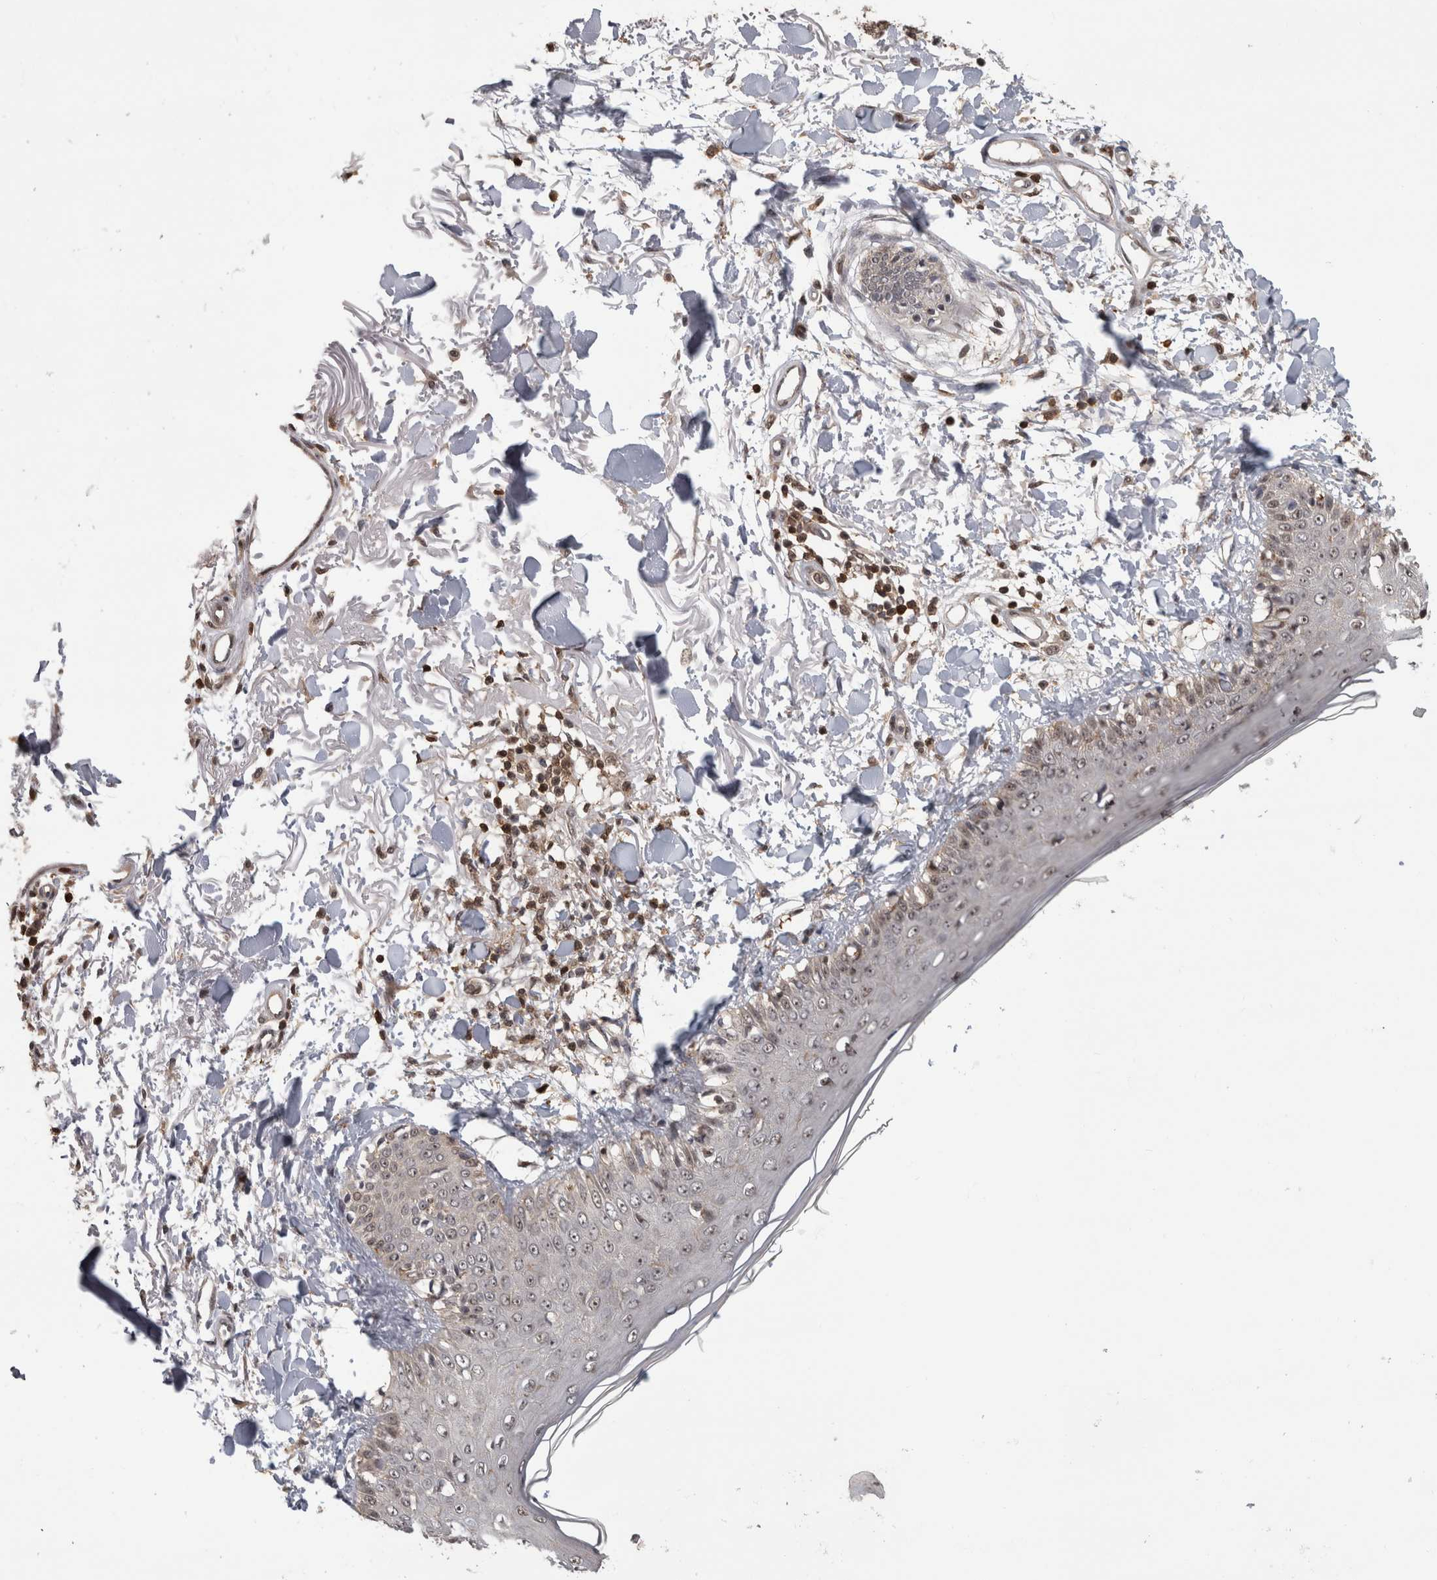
{"staining": {"intensity": "moderate", "quantity": ">75%", "location": "cytoplasmic/membranous,nuclear"}, "tissue": "skin", "cell_type": "Fibroblasts", "image_type": "normal", "snomed": [{"axis": "morphology", "description": "Normal tissue, NOS"}, {"axis": "morphology", "description": "Squamous cell carcinoma, NOS"}, {"axis": "topography", "description": "Skin"}, {"axis": "topography", "description": "Peripheral nerve tissue"}], "caption": "Fibroblasts show moderate cytoplasmic/membranous,nuclear positivity in approximately >75% of cells in benign skin. (Stains: DAB (3,3'-diaminobenzidine) in brown, nuclei in blue, Microscopy: brightfield microscopy at high magnification).", "gene": "TDRD7", "patient": {"sex": "male", "age": 83}}